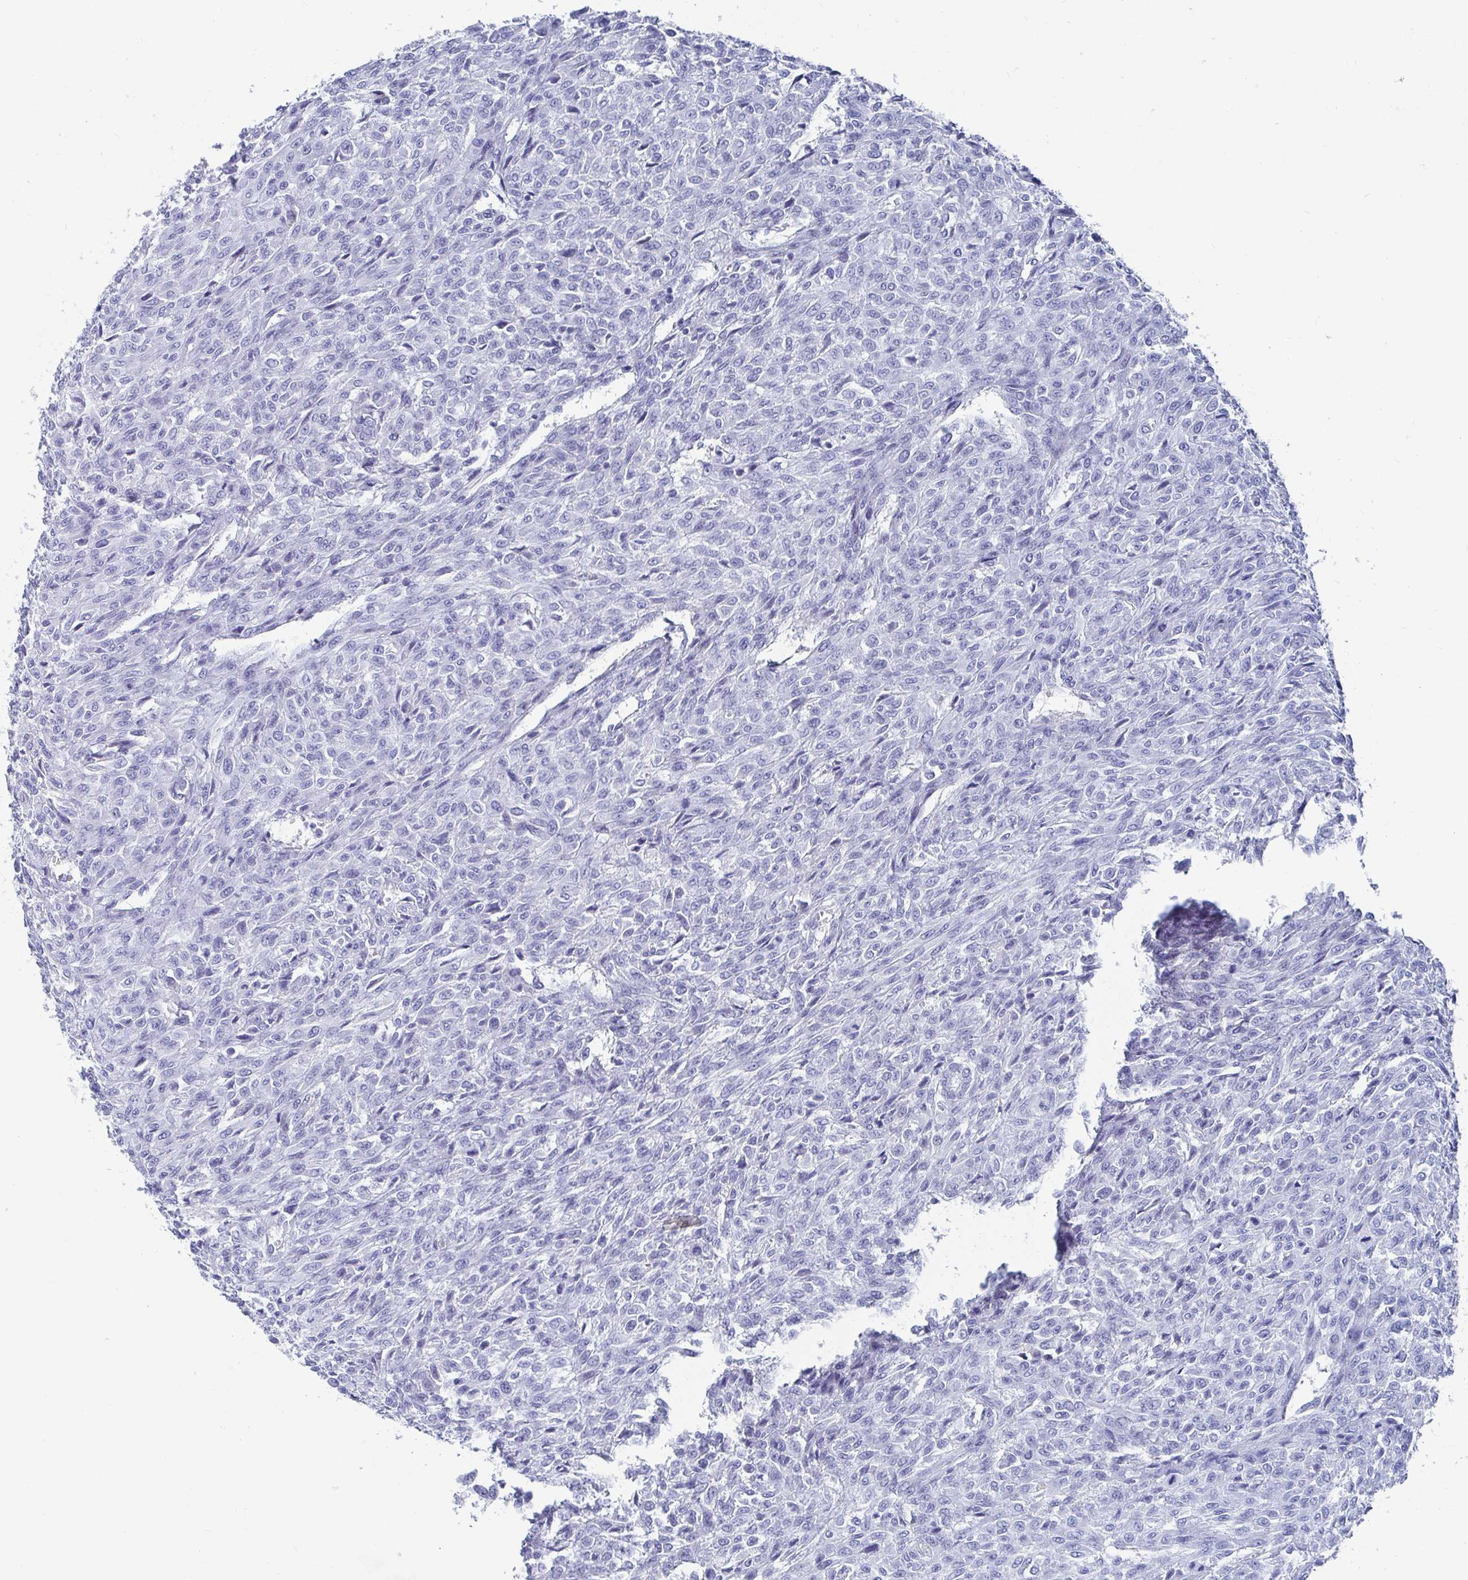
{"staining": {"intensity": "negative", "quantity": "none", "location": "none"}, "tissue": "renal cancer", "cell_type": "Tumor cells", "image_type": "cancer", "snomed": [{"axis": "morphology", "description": "Adenocarcinoma, NOS"}, {"axis": "topography", "description": "Kidney"}], "caption": "A micrograph of renal adenocarcinoma stained for a protein demonstrates no brown staining in tumor cells.", "gene": "ZFP82", "patient": {"sex": "male", "age": 58}}